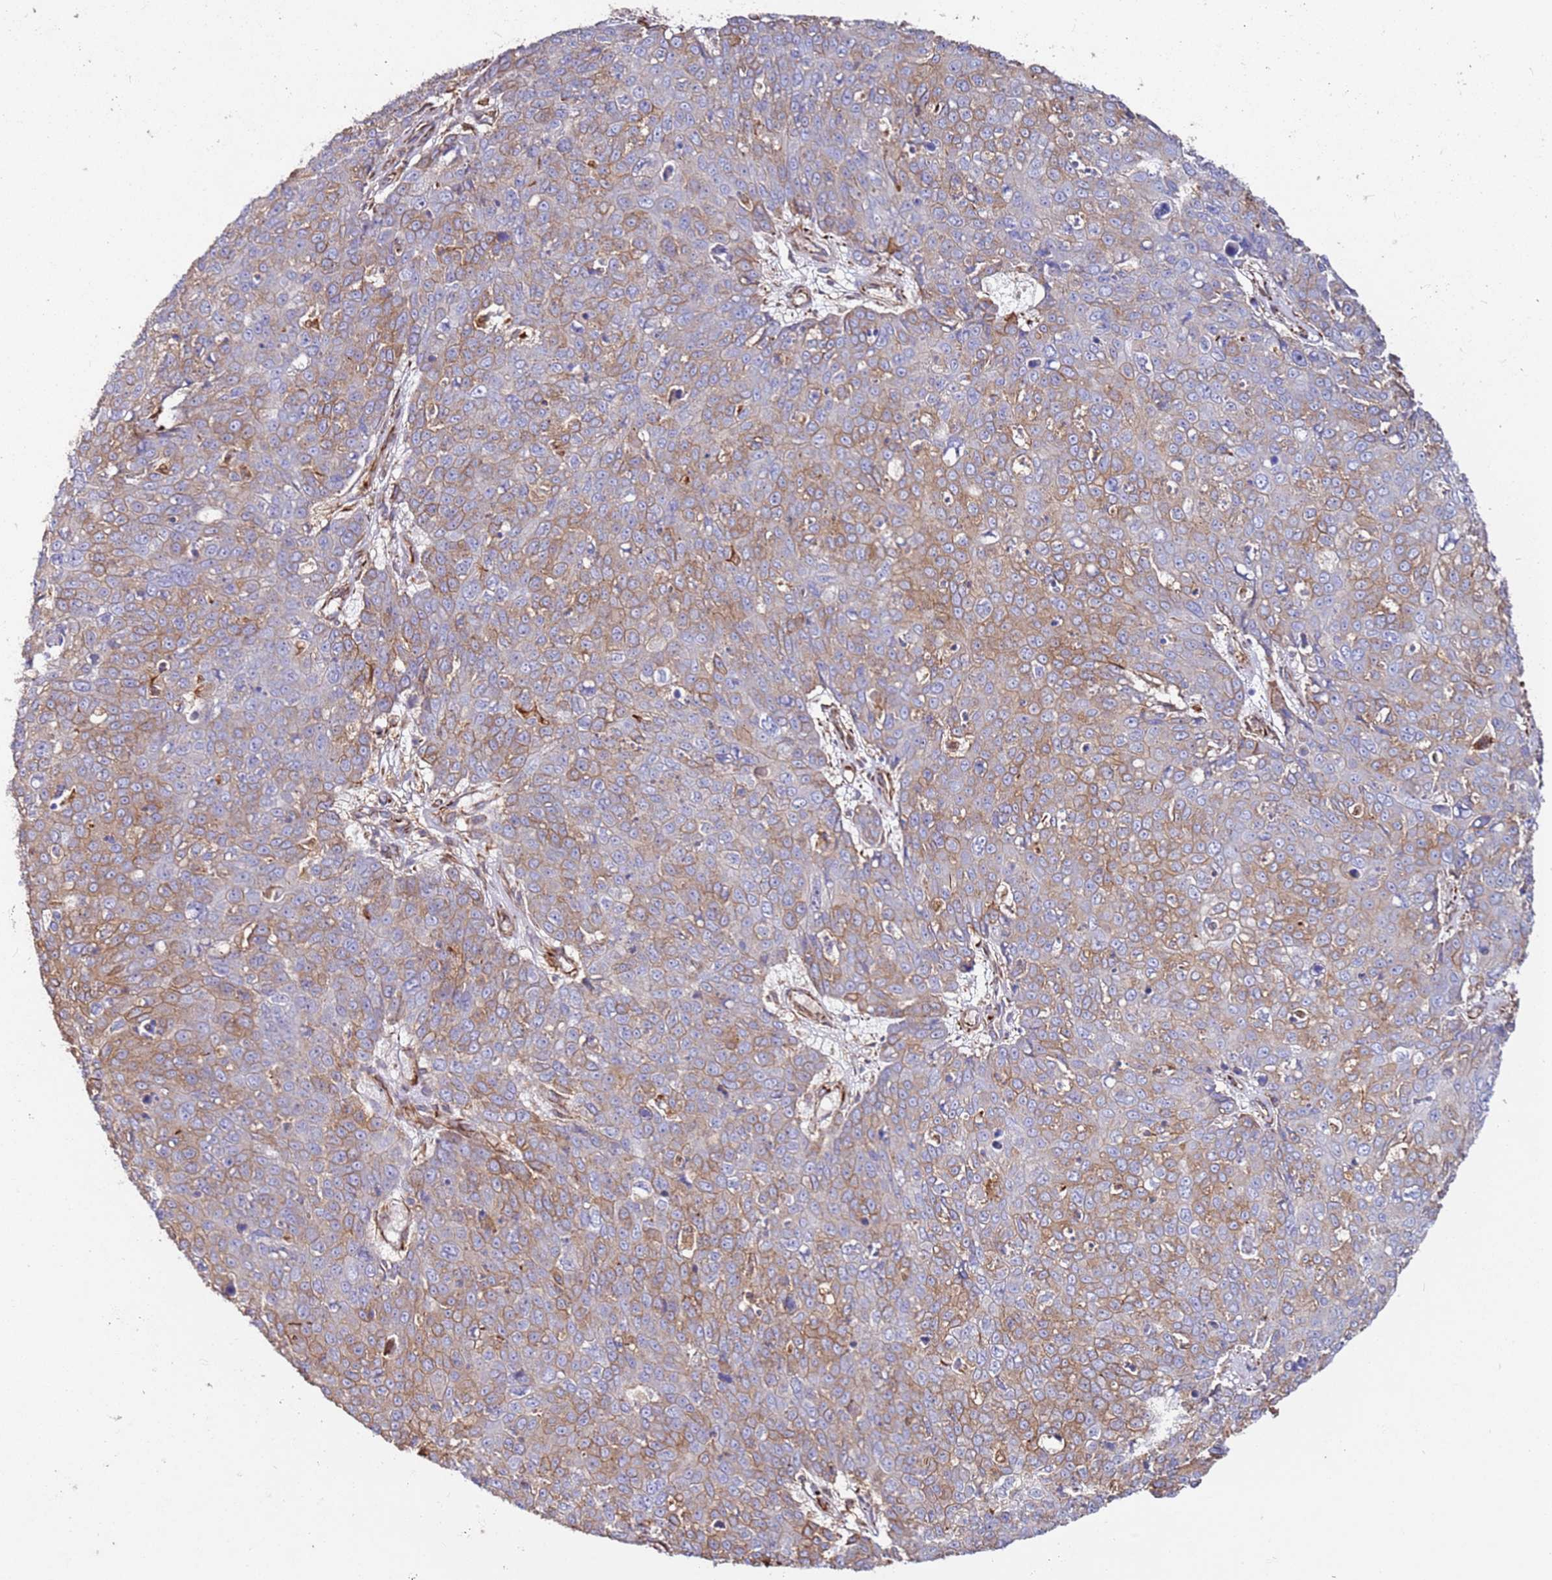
{"staining": {"intensity": "weak", "quantity": "25%-75%", "location": "cytoplasmic/membranous"}, "tissue": "skin cancer", "cell_type": "Tumor cells", "image_type": "cancer", "snomed": [{"axis": "morphology", "description": "Squamous cell carcinoma, NOS"}, {"axis": "topography", "description": "Skin"}], "caption": "This is an image of IHC staining of skin cancer, which shows weak staining in the cytoplasmic/membranous of tumor cells.", "gene": "MRGPRE", "patient": {"sex": "male", "age": 71}}